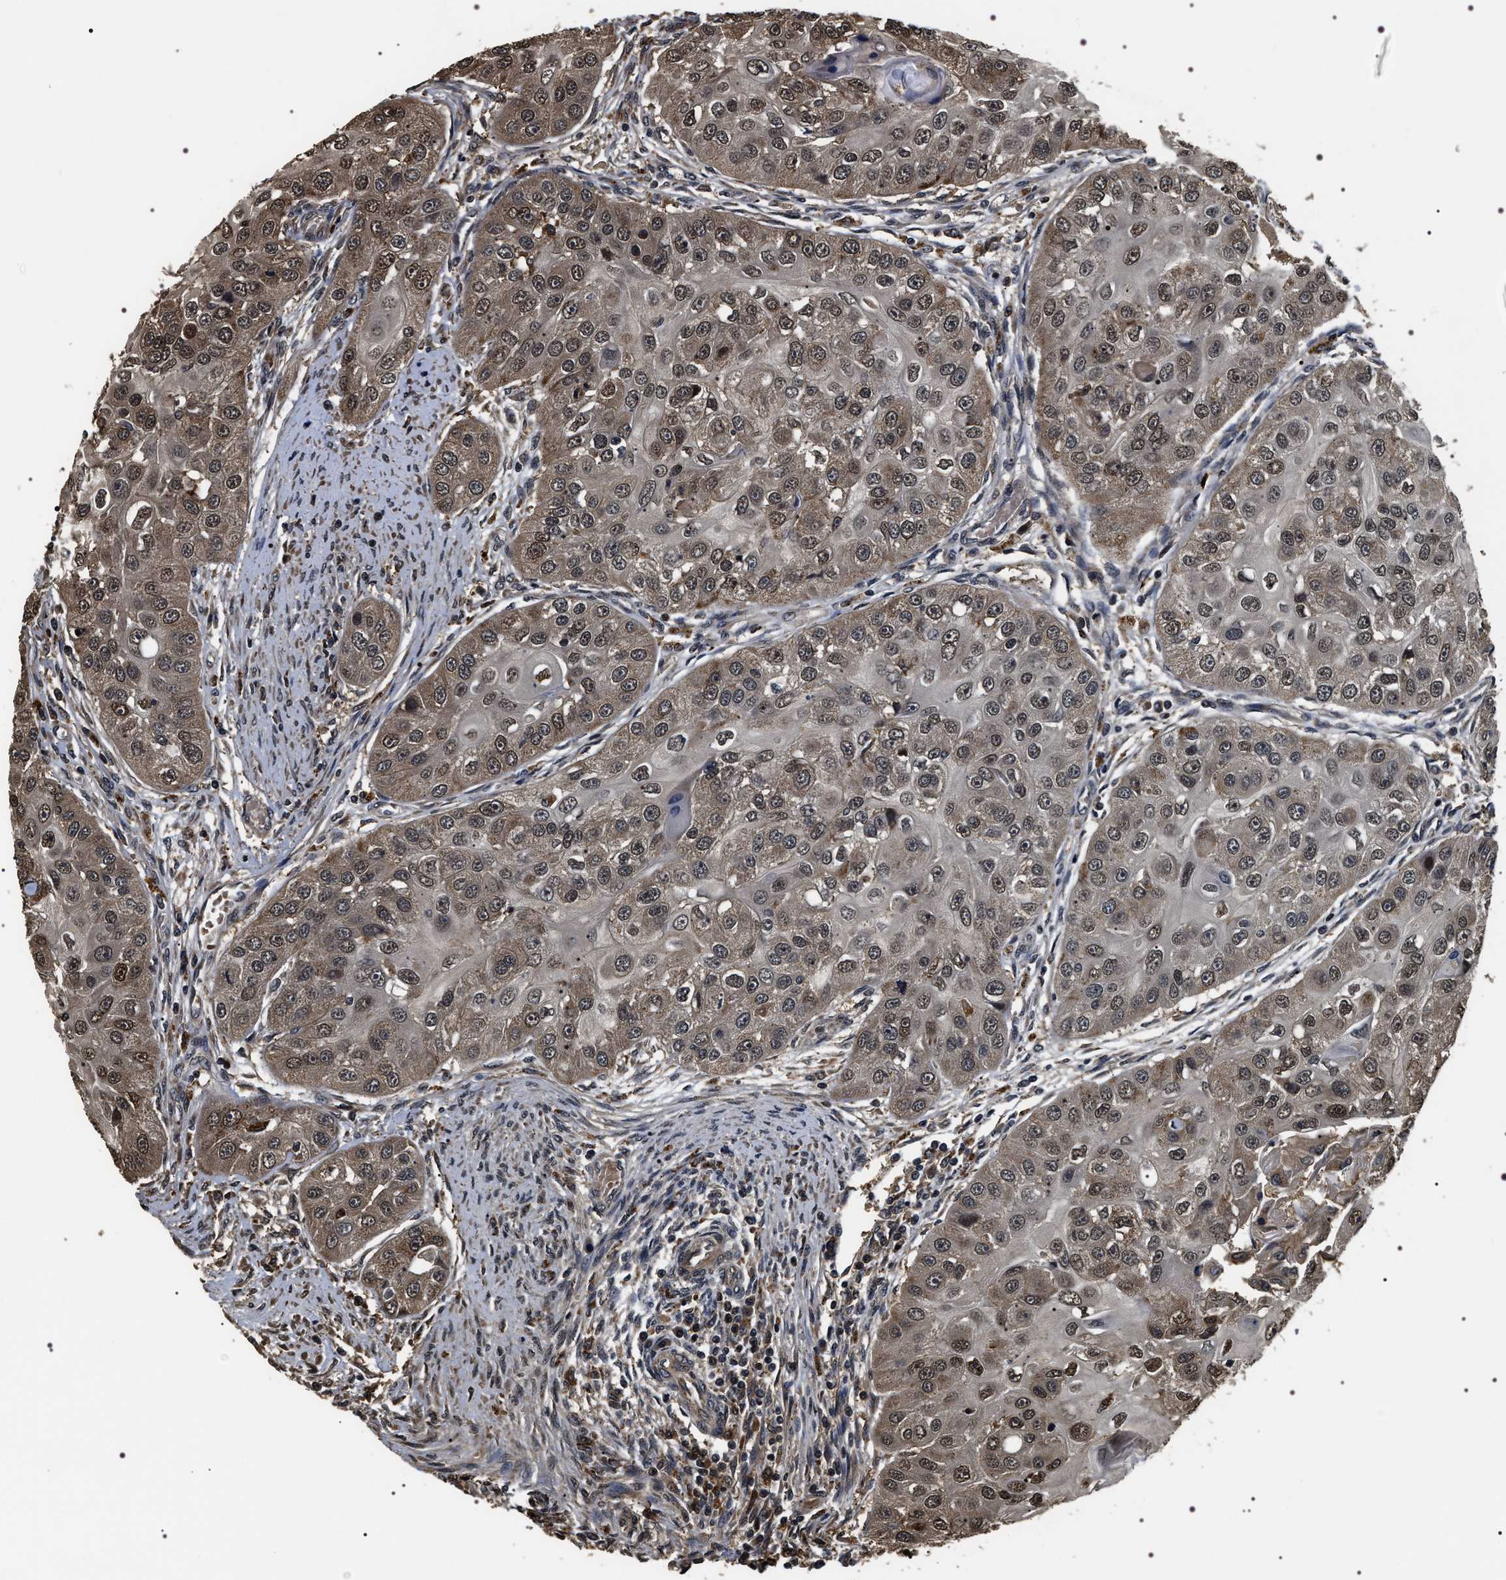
{"staining": {"intensity": "moderate", "quantity": "25%-75%", "location": "cytoplasmic/membranous,nuclear"}, "tissue": "head and neck cancer", "cell_type": "Tumor cells", "image_type": "cancer", "snomed": [{"axis": "morphology", "description": "Normal tissue, NOS"}, {"axis": "morphology", "description": "Squamous cell carcinoma, NOS"}, {"axis": "topography", "description": "Skeletal muscle"}, {"axis": "topography", "description": "Head-Neck"}], "caption": "Squamous cell carcinoma (head and neck) stained for a protein reveals moderate cytoplasmic/membranous and nuclear positivity in tumor cells. (Brightfield microscopy of DAB IHC at high magnification).", "gene": "ARHGAP22", "patient": {"sex": "male", "age": 51}}